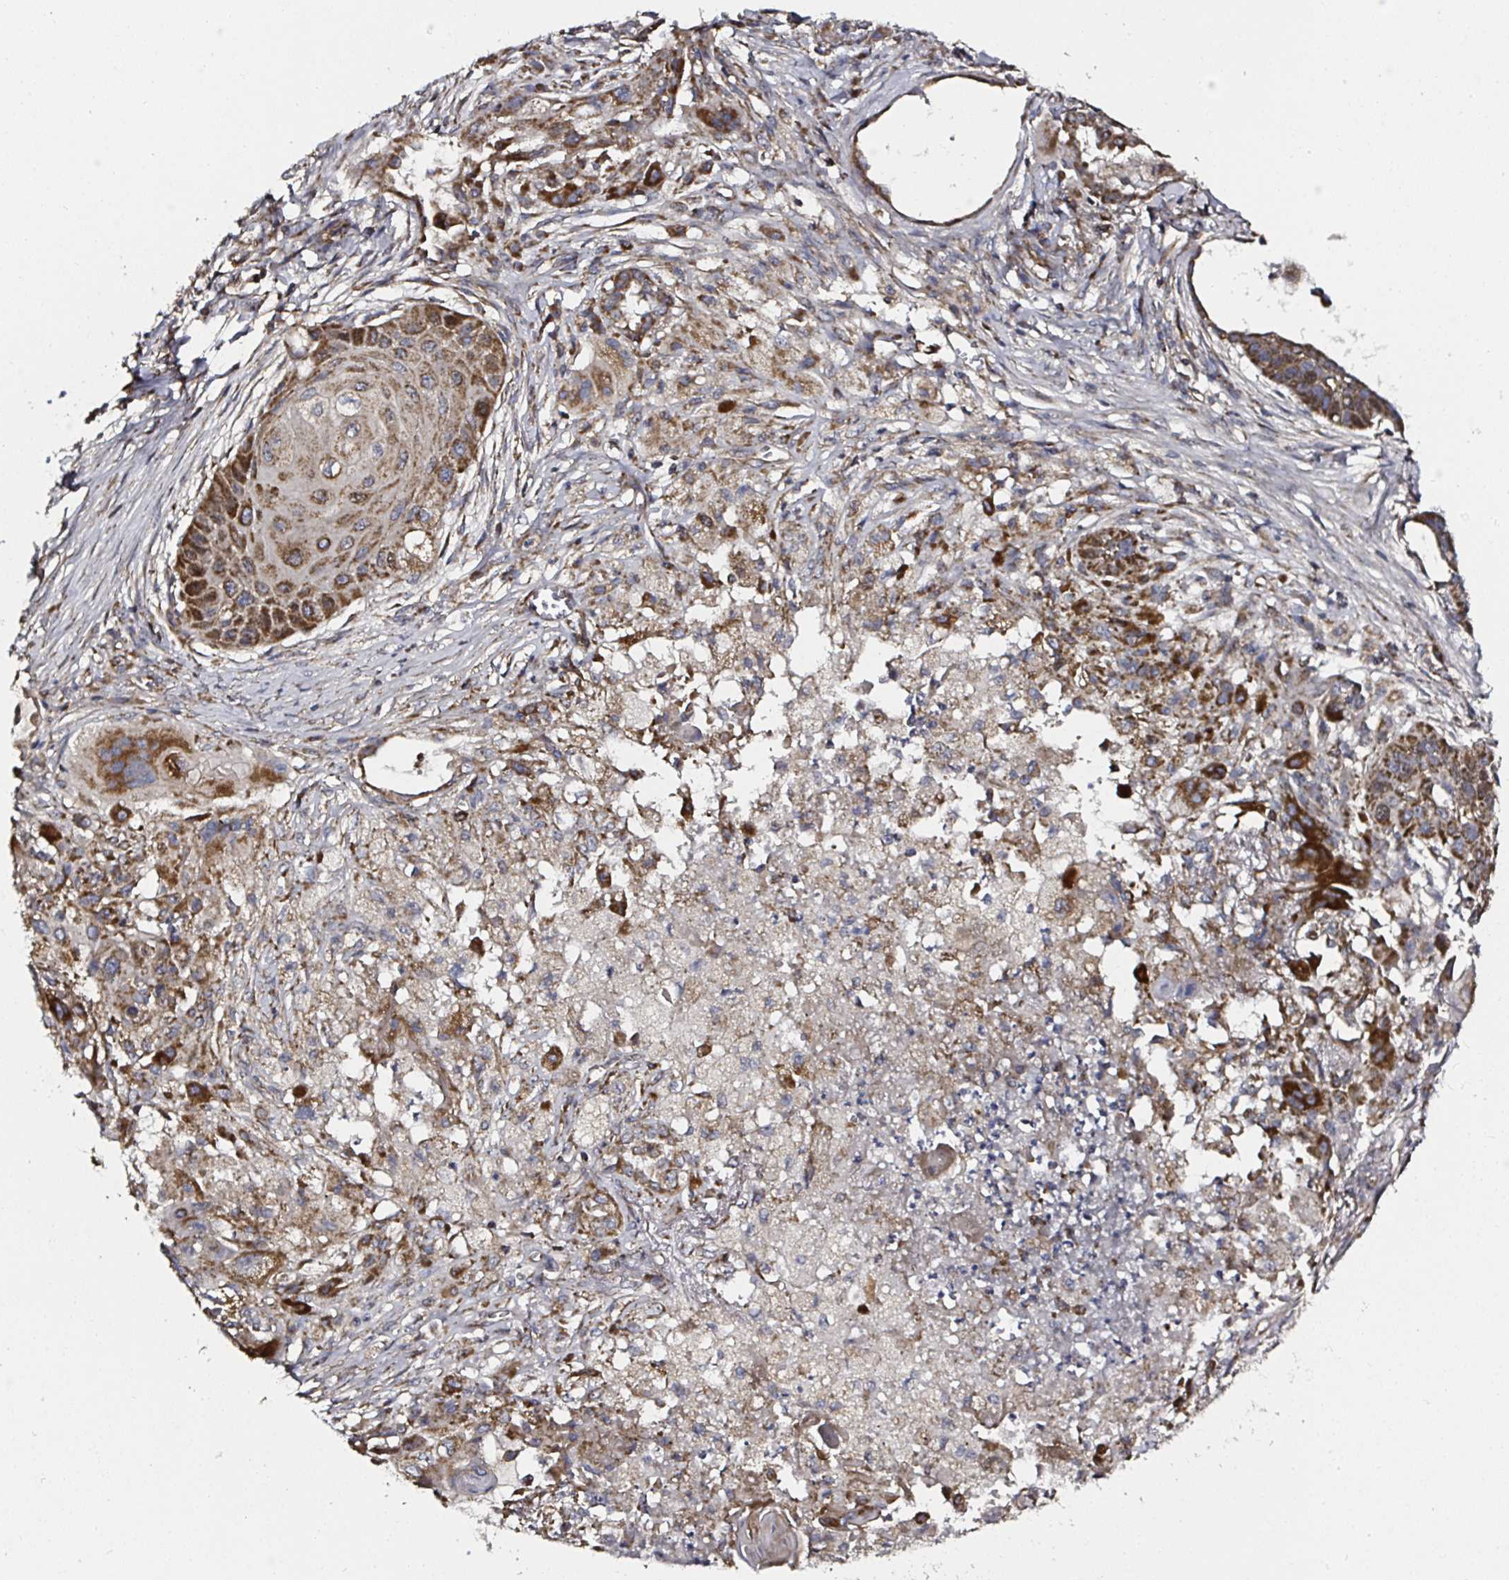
{"staining": {"intensity": "strong", "quantity": ">75%", "location": "cytoplasmic/membranous"}, "tissue": "lung cancer", "cell_type": "Tumor cells", "image_type": "cancer", "snomed": [{"axis": "morphology", "description": "Squamous cell carcinoma, NOS"}, {"axis": "topography", "description": "Lung"}], "caption": "Immunohistochemistry (IHC) (DAB) staining of lung cancer (squamous cell carcinoma) exhibits strong cytoplasmic/membranous protein staining in approximately >75% of tumor cells.", "gene": "ATAD3B", "patient": {"sex": "male", "age": 71}}